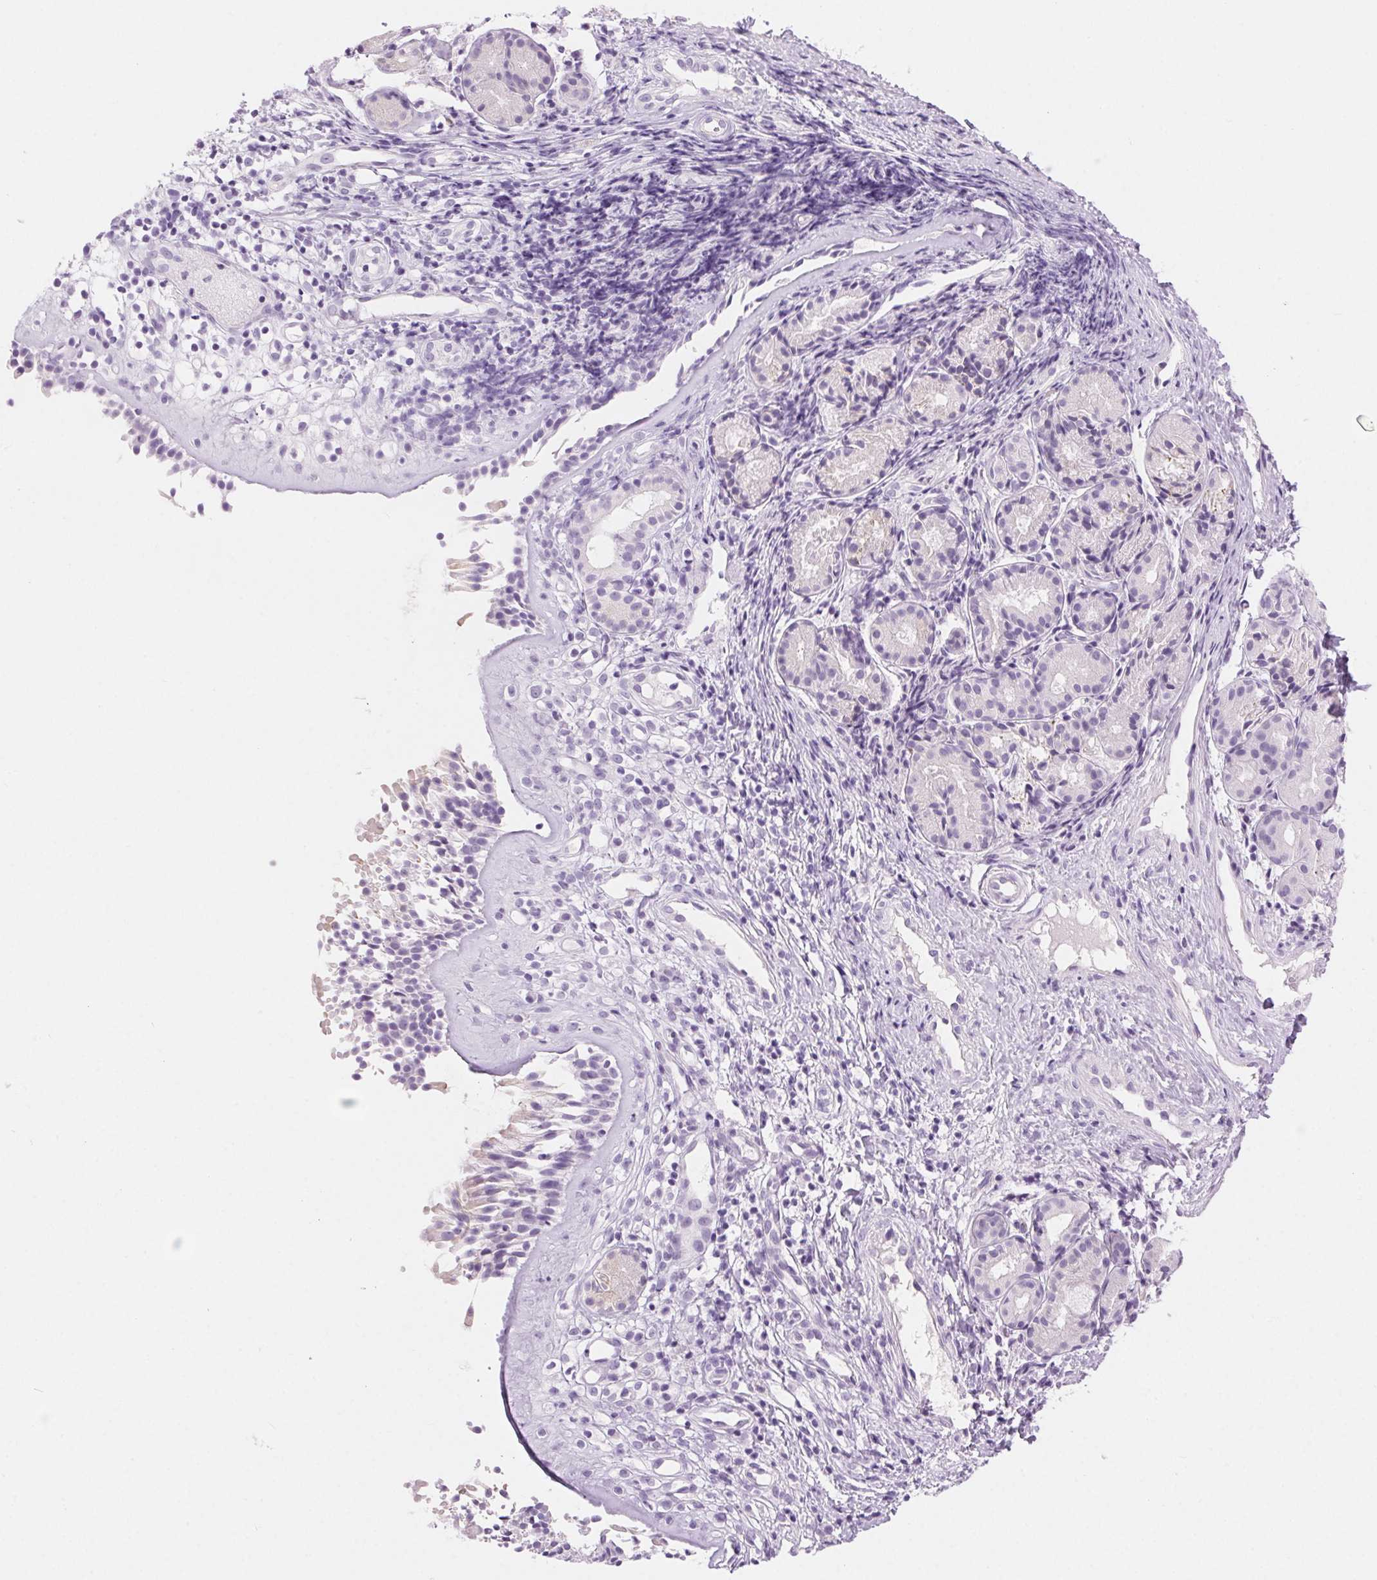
{"staining": {"intensity": "negative", "quantity": "none", "location": "none"}, "tissue": "nasopharynx", "cell_type": "Respiratory epithelial cells", "image_type": "normal", "snomed": [{"axis": "morphology", "description": "Normal tissue, NOS"}, {"axis": "topography", "description": "Nasopharynx"}], "caption": "The micrograph demonstrates no staining of respiratory epithelial cells in normal nasopharynx. (Brightfield microscopy of DAB immunohistochemistry at high magnification).", "gene": "CLDN16", "patient": {"sex": "male", "age": 58}}